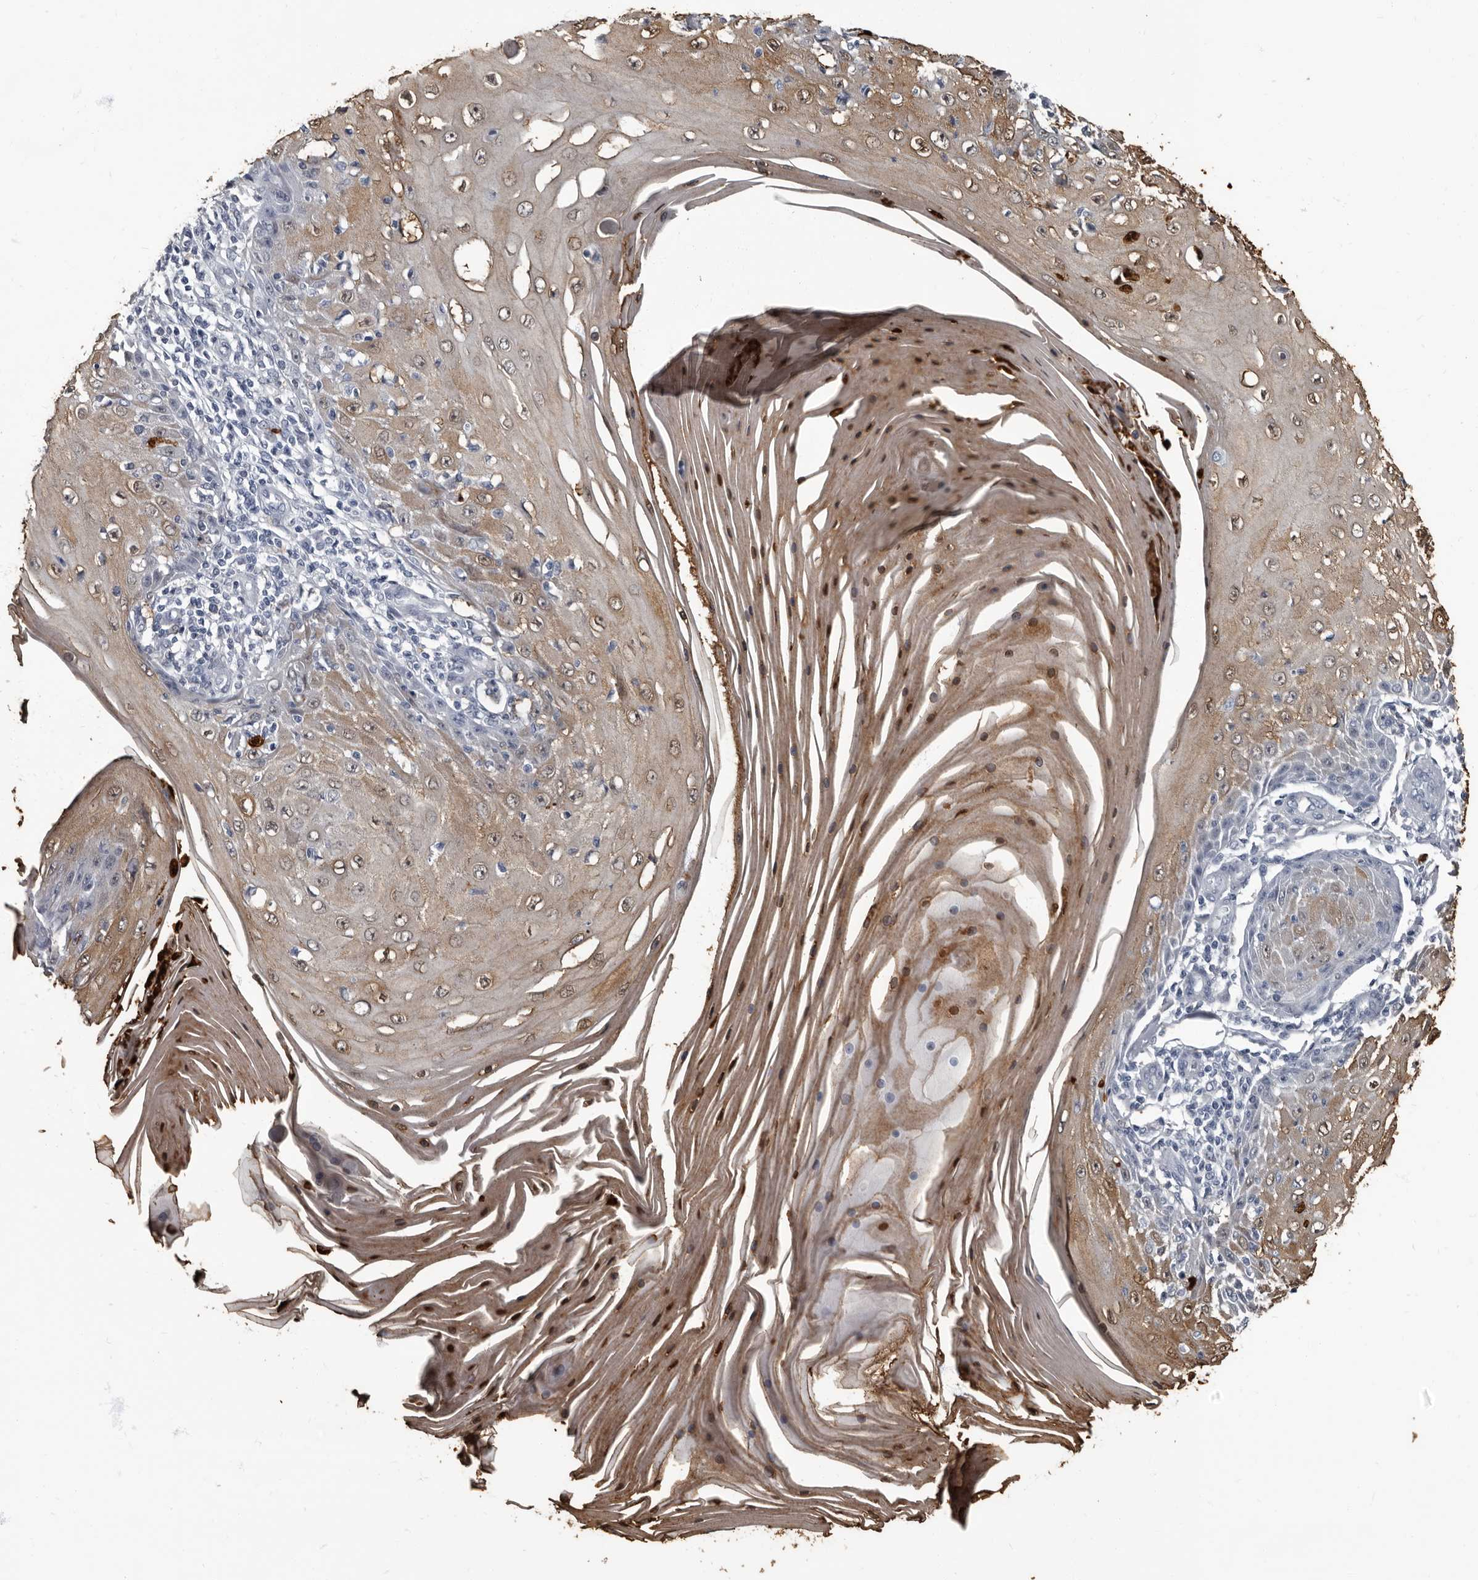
{"staining": {"intensity": "moderate", "quantity": ">75%", "location": "cytoplasmic/membranous,nuclear"}, "tissue": "skin cancer", "cell_type": "Tumor cells", "image_type": "cancer", "snomed": [{"axis": "morphology", "description": "Squamous cell carcinoma, NOS"}, {"axis": "topography", "description": "Skin"}], "caption": "A medium amount of moderate cytoplasmic/membranous and nuclear positivity is appreciated in about >75% of tumor cells in skin squamous cell carcinoma tissue.", "gene": "TPD52L1", "patient": {"sex": "female", "age": 73}}